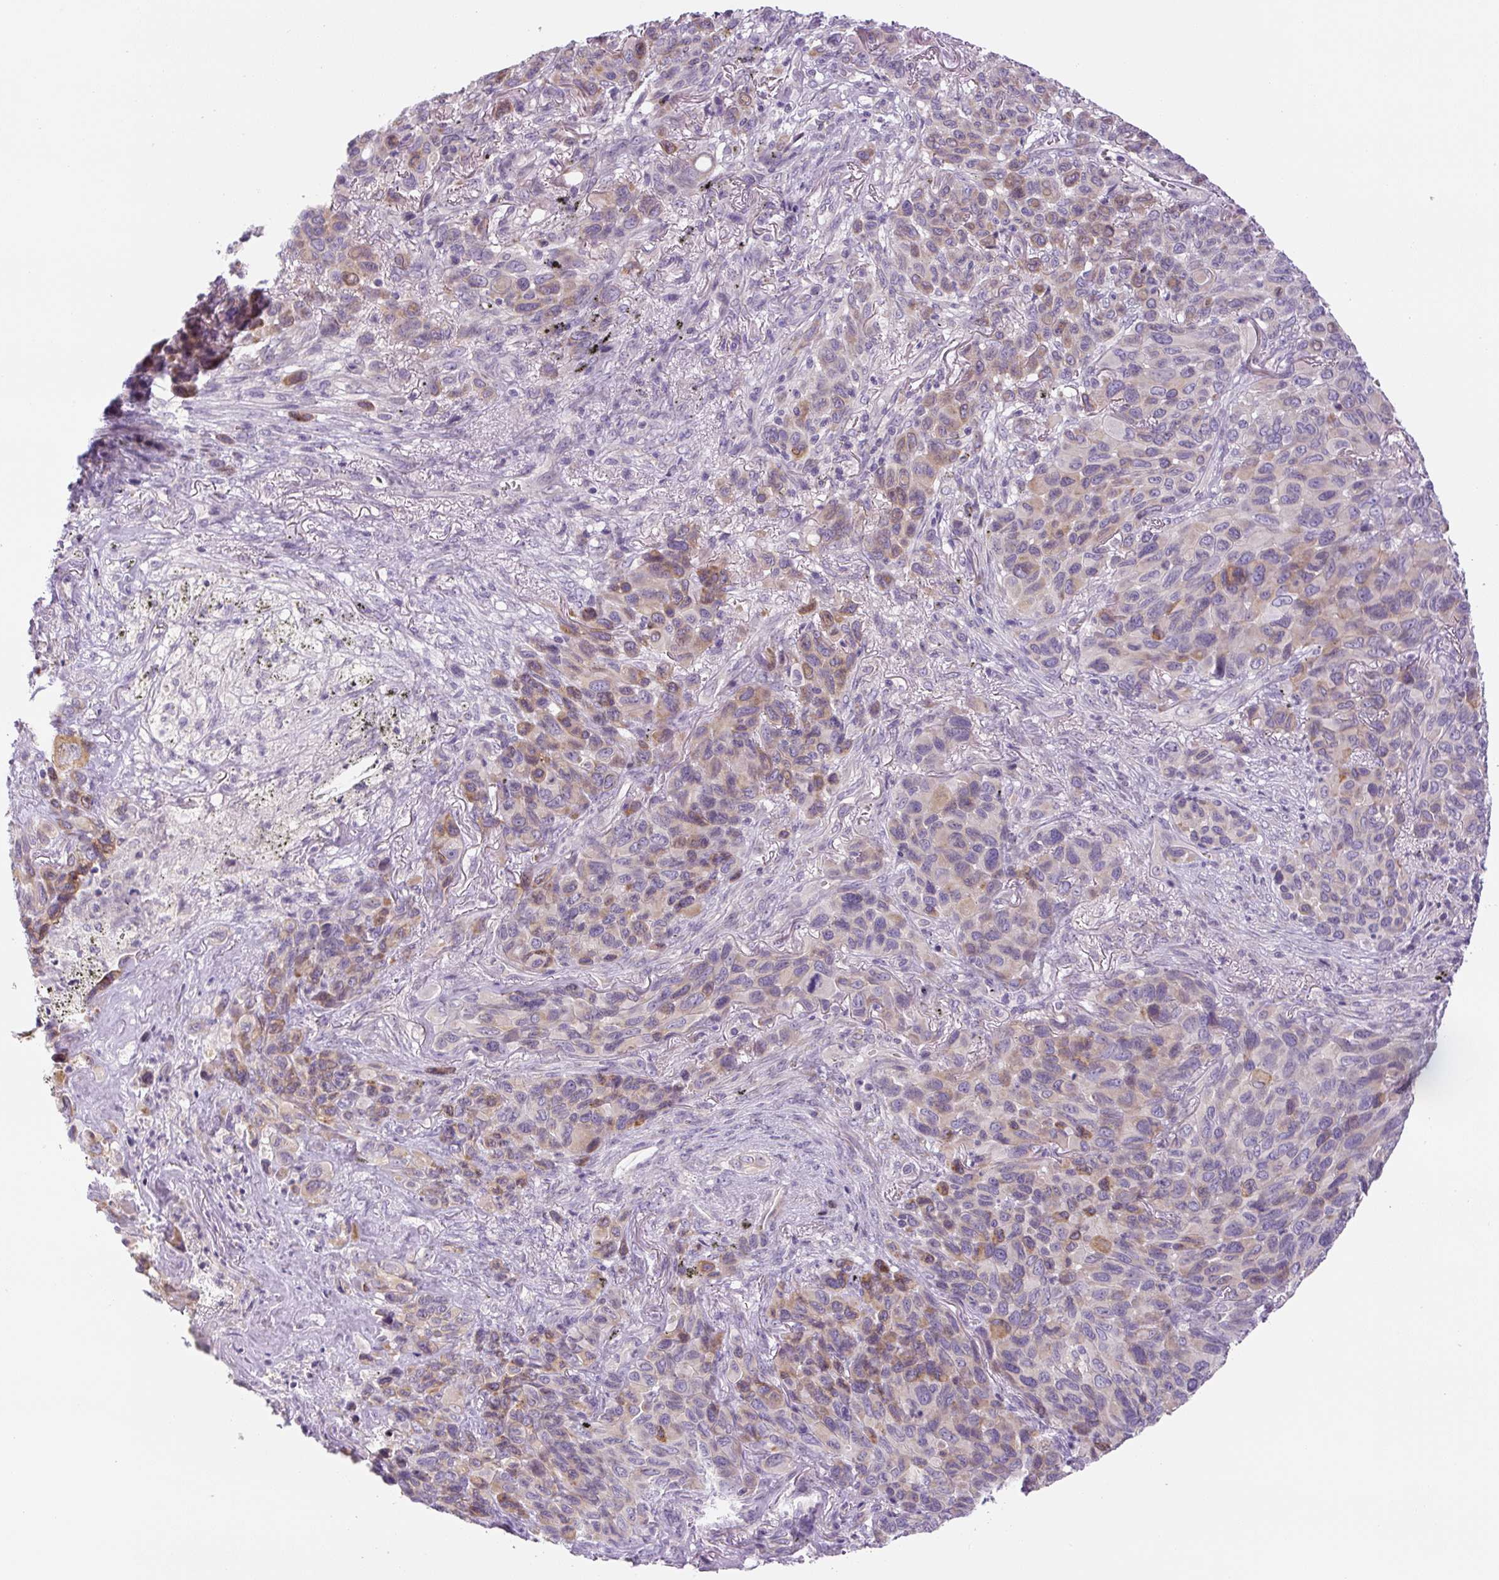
{"staining": {"intensity": "moderate", "quantity": "25%-75%", "location": "cytoplasmic/membranous"}, "tissue": "melanoma", "cell_type": "Tumor cells", "image_type": "cancer", "snomed": [{"axis": "morphology", "description": "Malignant melanoma, Metastatic site"}, {"axis": "topography", "description": "Lung"}], "caption": "IHC (DAB) staining of human melanoma displays moderate cytoplasmic/membranous protein staining in approximately 25%-75% of tumor cells. (DAB (3,3'-diaminobenzidine) = brown stain, brightfield microscopy at high magnification).", "gene": "YIF1B", "patient": {"sex": "male", "age": 48}}